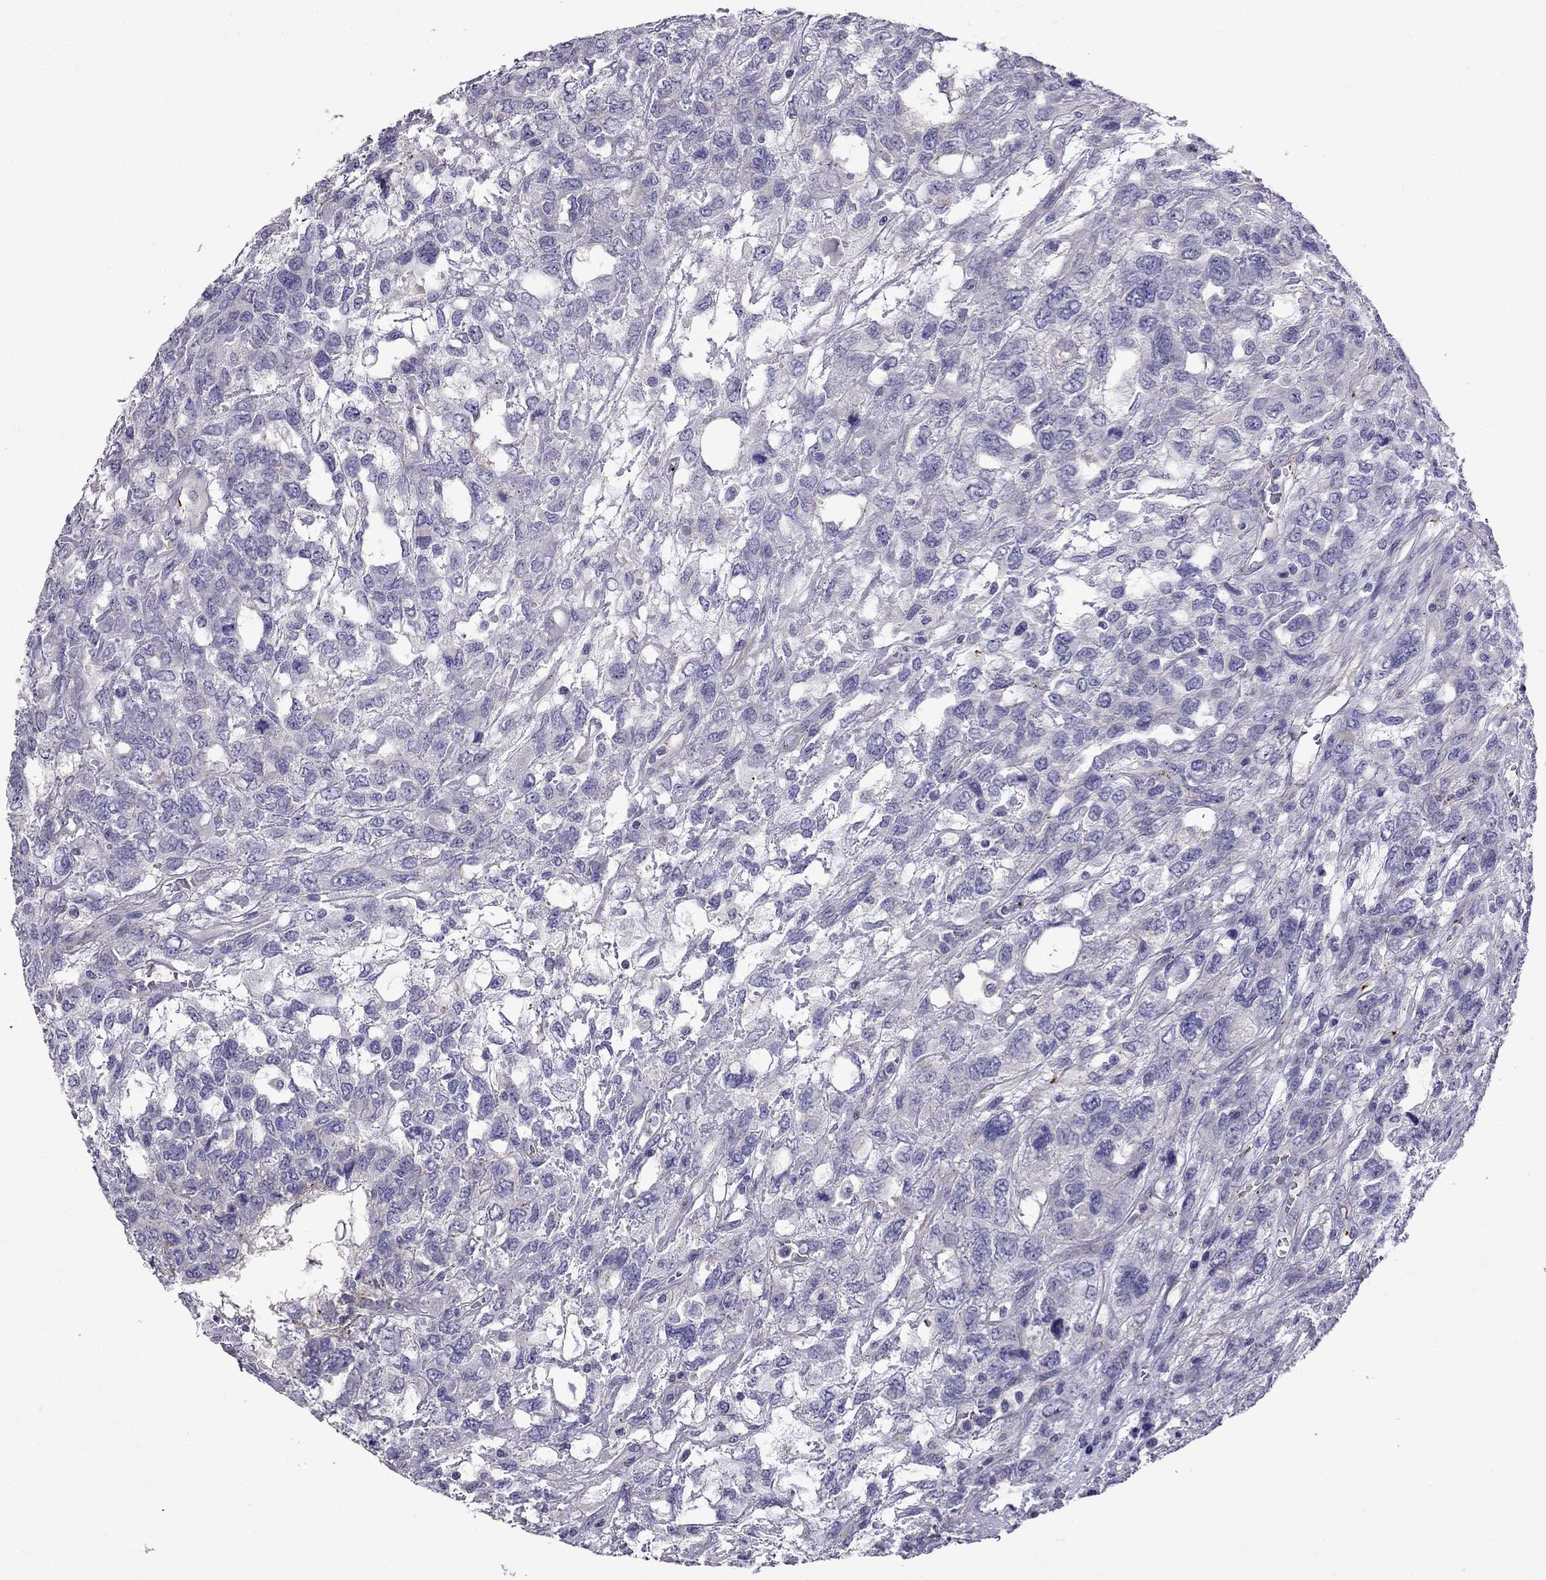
{"staining": {"intensity": "negative", "quantity": "none", "location": "none"}, "tissue": "testis cancer", "cell_type": "Tumor cells", "image_type": "cancer", "snomed": [{"axis": "morphology", "description": "Seminoma, NOS"}, {"axis": "topography", "description": "Testis"}], "caption": "A micrograph of testis seminoma stained for a protein demonstrates no brown staining in tumor cells. Brightfield microscopy of immunohistochemistry (IHC) stained with DAB (3,3'-diaminobenzidine) (brown) and hematoxylin (blue), captured at high magnification.", "gene": "OXCT2", "patient": {"sex": "male", "age": 52}}